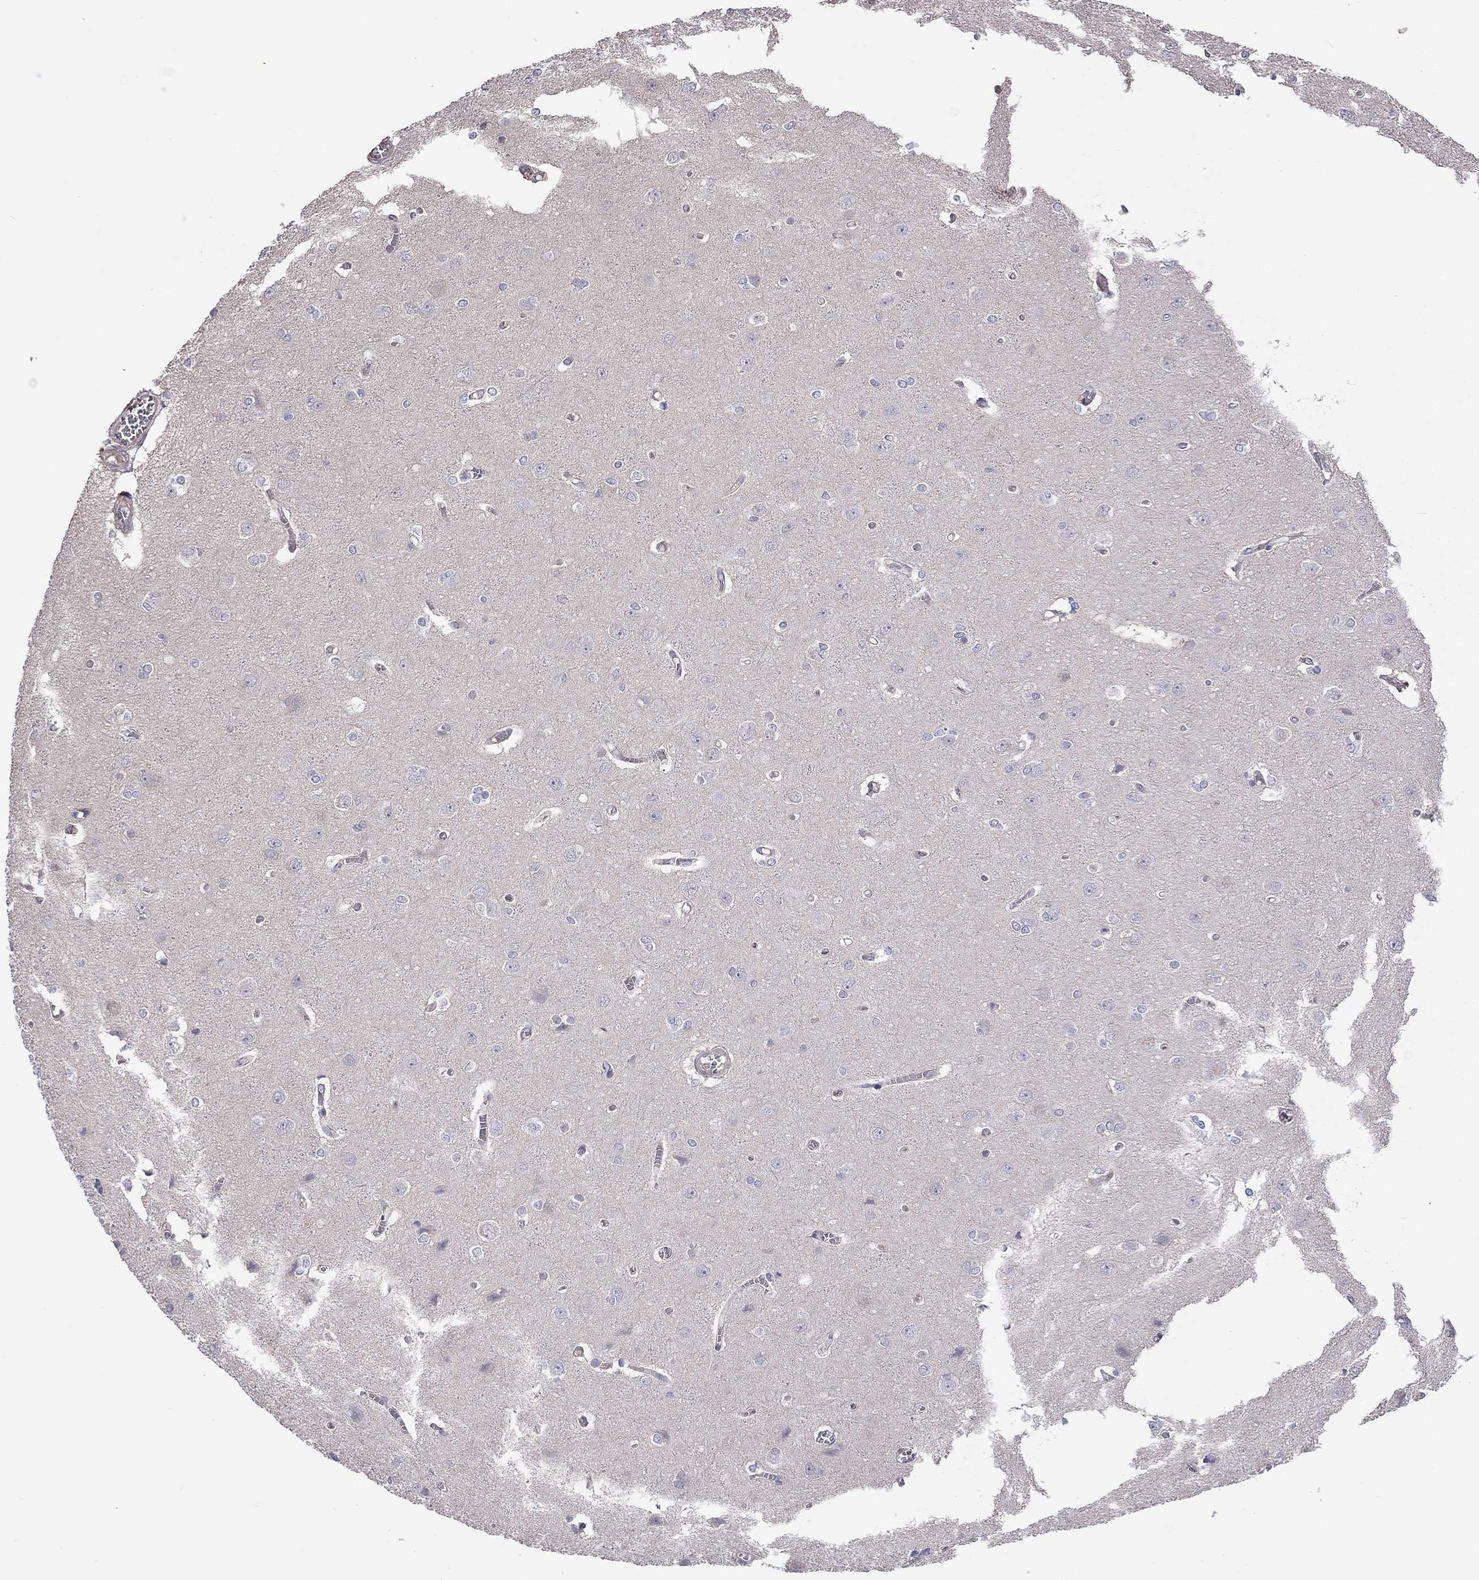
{"staining": {"intensity": "negative", "quantity": "none", "location": "none"}, "tissue": "cerebral cortex", "cell_type": "Endothelial cells", "image_type": "normal", "snomed": [{"axis": "morphology", "description": "Normal tissue, NOS"}, {"axis": "topography", "description": "Cerebral cortex"}], "caption": "Protein analysis of benign cerebral cortex demonstrates no significant positivity in endothelial cells. (DAB IHC, high magnification).", "gene": "FEZ1", "patient": {"sex": "male", "age": 37}}